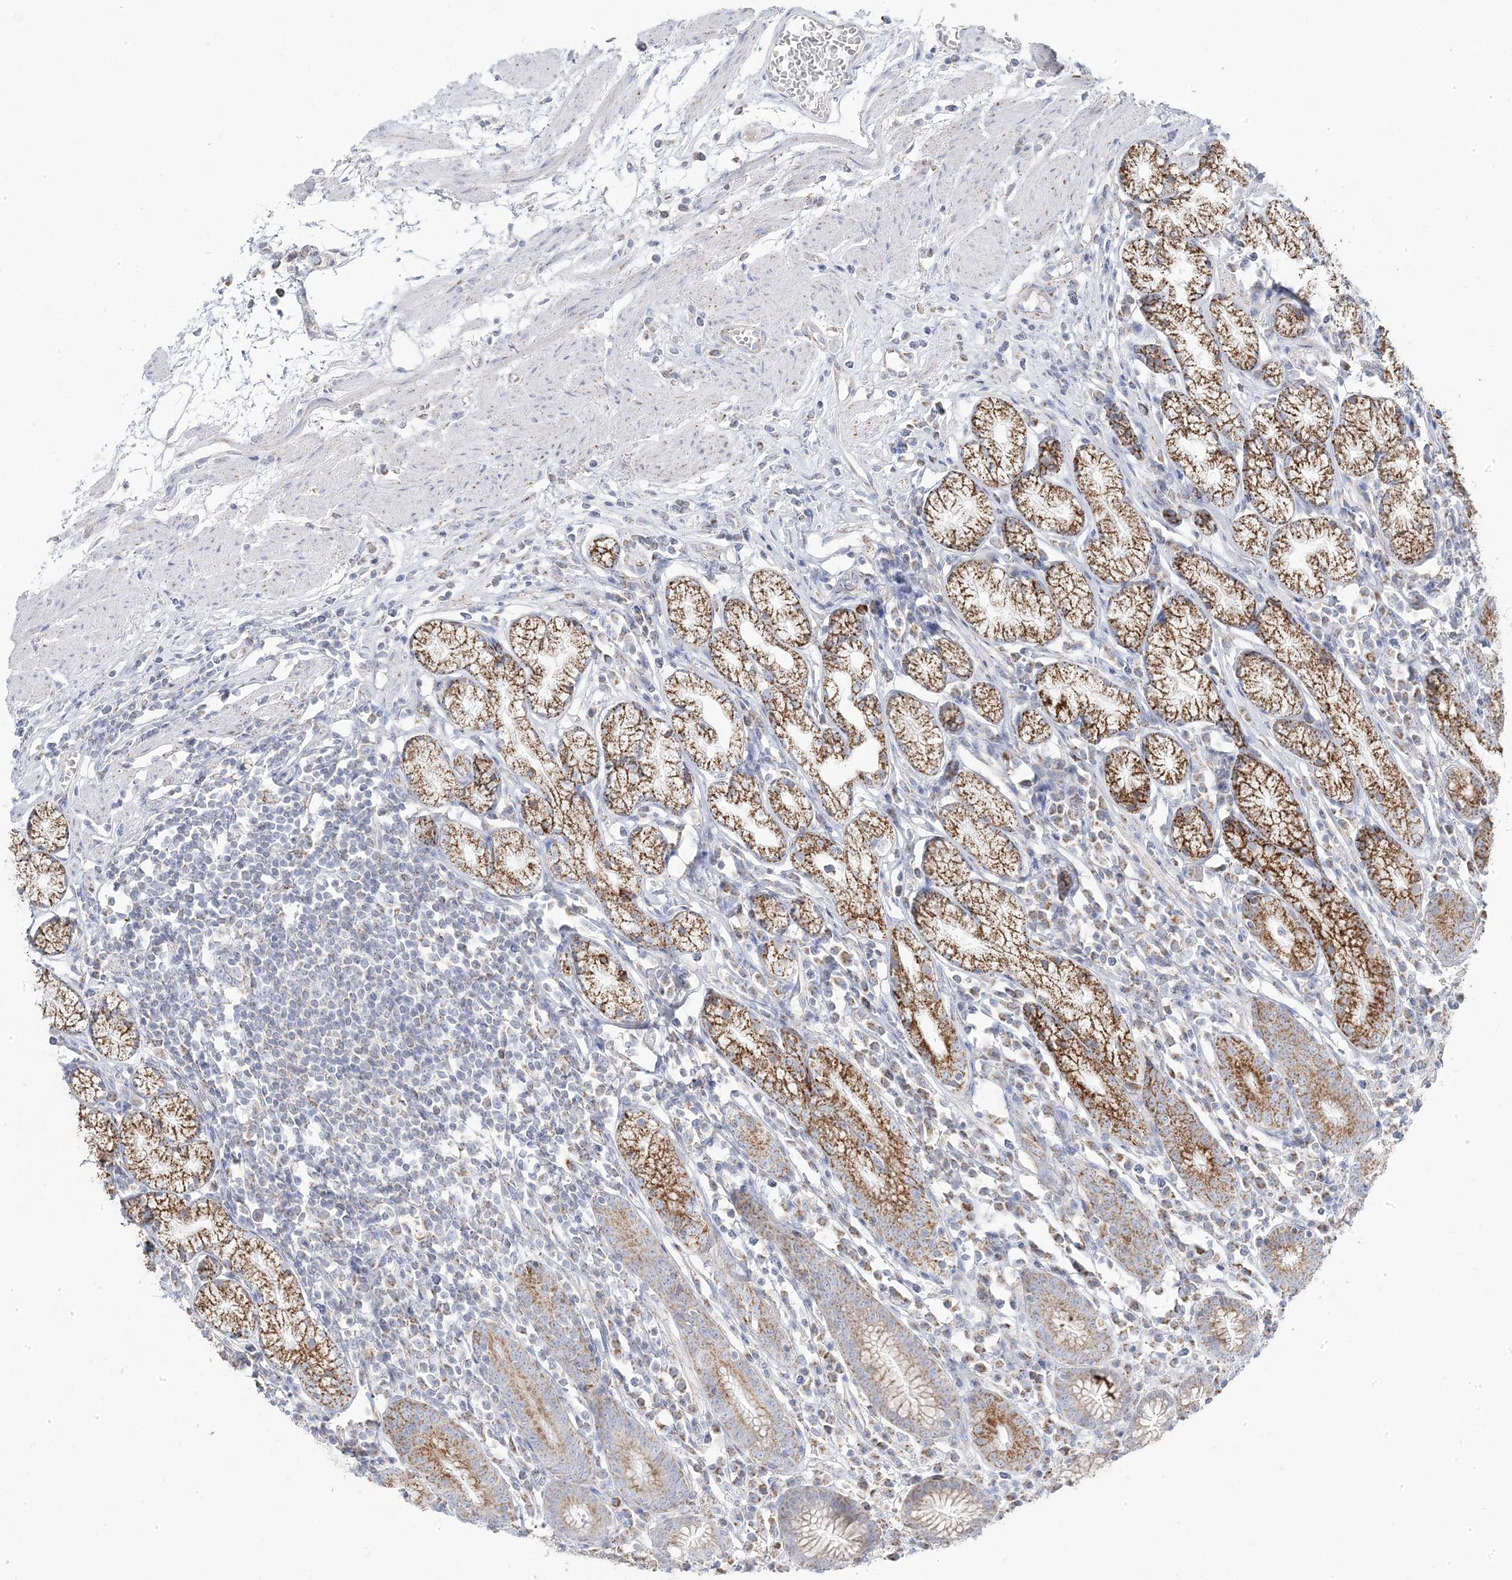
{"staining": {"intensity": "strong", "quantity": "25%-75%", "location": "cytoplasmic/membranous"}, "tissue": "stomach", "cell_type": "Glandular cells", "image_type": "normal", "snomed": [{"axis": "morphology", "description": "Normal tissue, NOS"}, {"axis": "topography", "description": "Stomach"}], "caption": "The micrograph exhibits staining of unremarkable stomach, revealing strong cytoplasmic/membranous protein expression (brown color) within glandular cells.", "gene": "PCCB", "patient": {"sex": "male", "age": 55}}